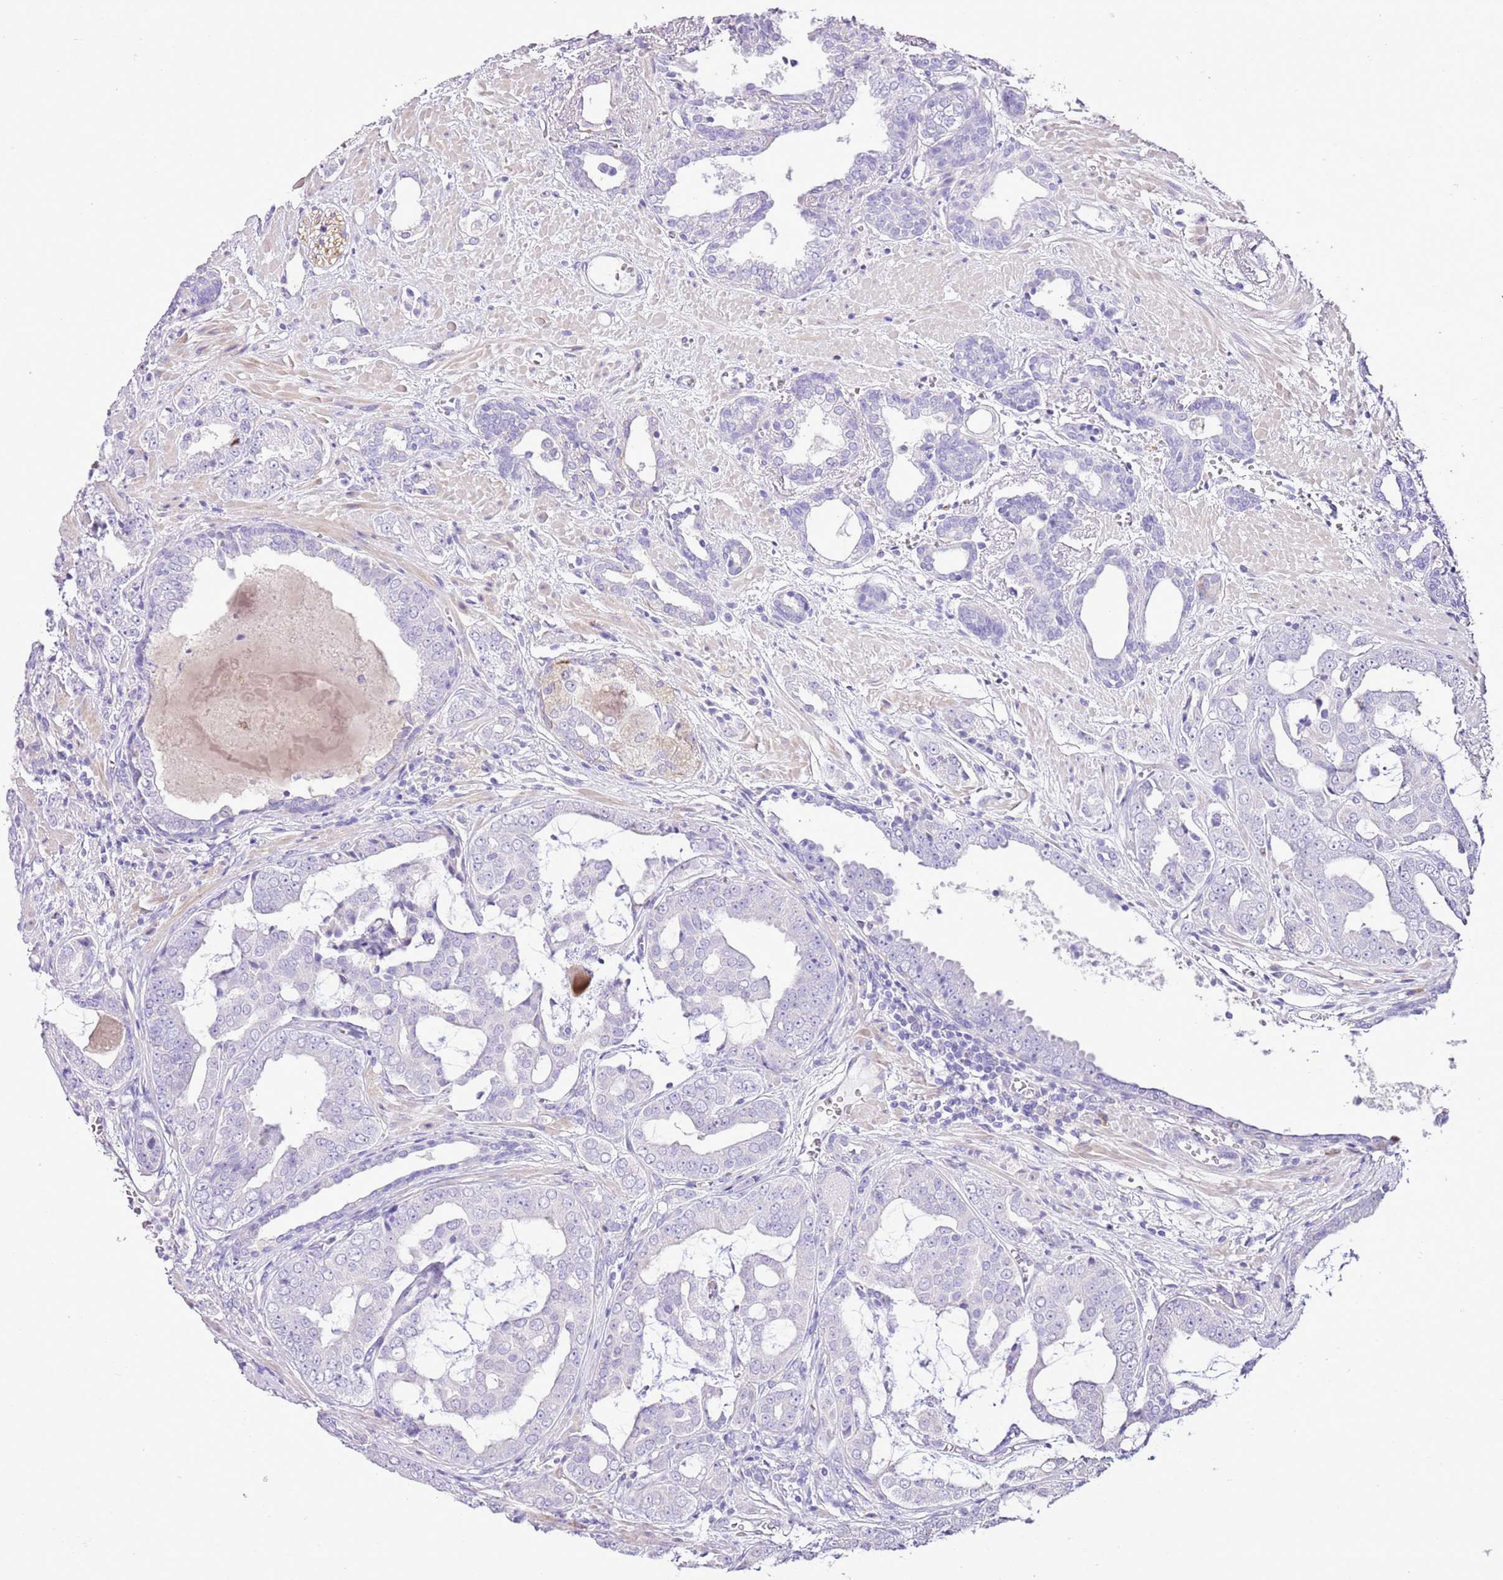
{"staining": {"intensity": "negative", "quantity": "none", "location": "none"}, "tissue": "prostate cancer", "cell_type": "Tumor cells", "image_type": "cancer", "snomed": [{"axis": "morphology", "description": "Adenocarcinoma, High grade"}, {"axis": "topography", "description": "Prostate"}], "caption": "High magnification brightfield microscopy of prostate cancer (high-grade adenocarcinoma) stained with DAB (3,3'-diaminobenzidine) (brown) and counterstained with hematoxylin (blue): tumor cells show no significant expression.", "gene": "AAR2", "patient": {"sex": "male", "age": 71}}